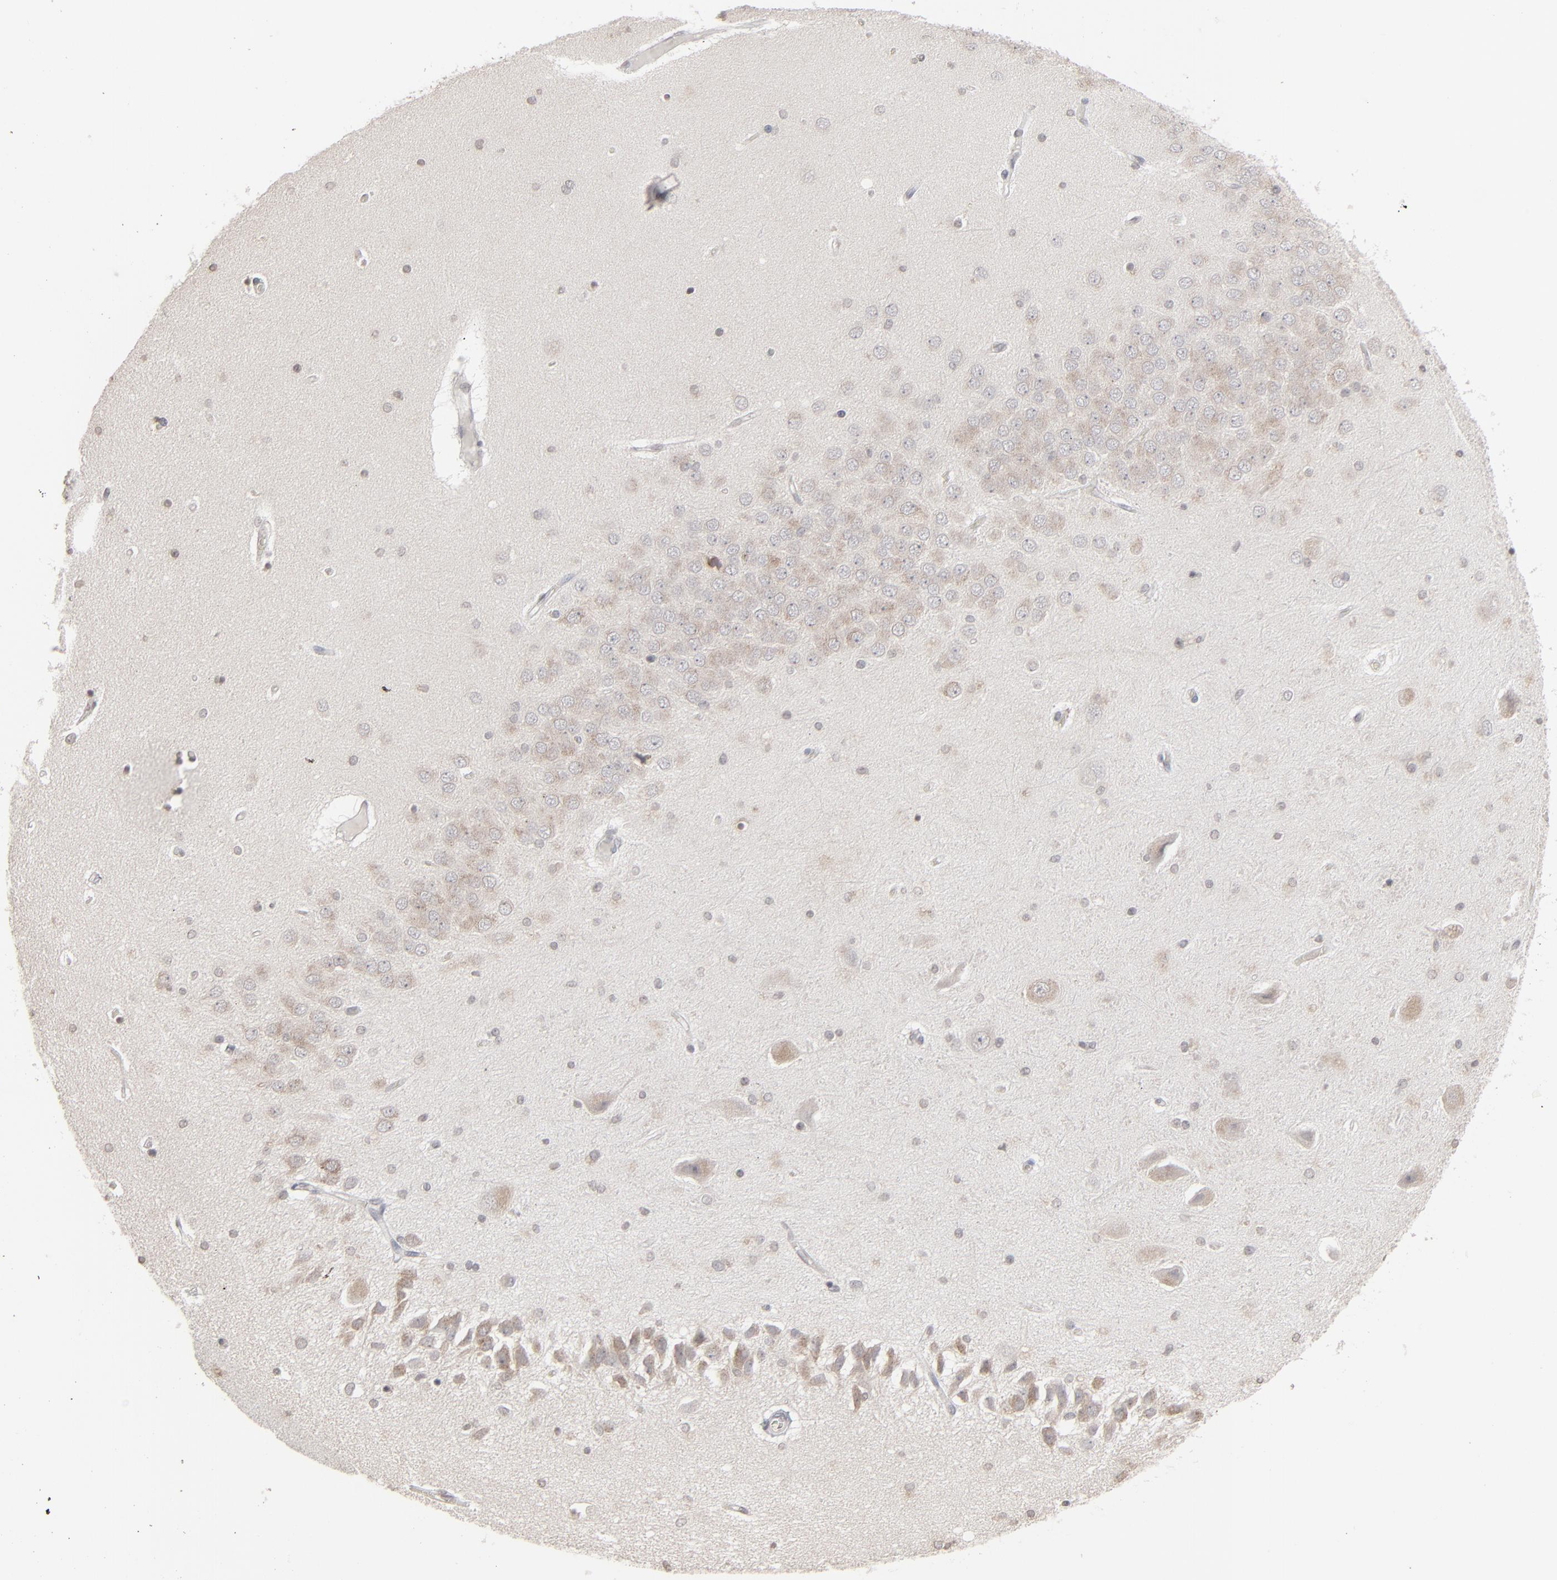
{"staining": {"intensity": "negative", "quantity": "none", "location": "none"}, "tissue": "hippocampus", "cell_type": "Glial cells", "image_type": "normal", "snomed": [{"axis": "morphology", "description": "Normal tissue, NOS"}, {"axis": "topography", "description": "Hippocampus"}], "caption": "This is an IHC micrograph of unremarkable human hippocampus. There is no positivity in glial cells.", "gene": "STAT4", "patient": {"sex": "female", "age": 54}}